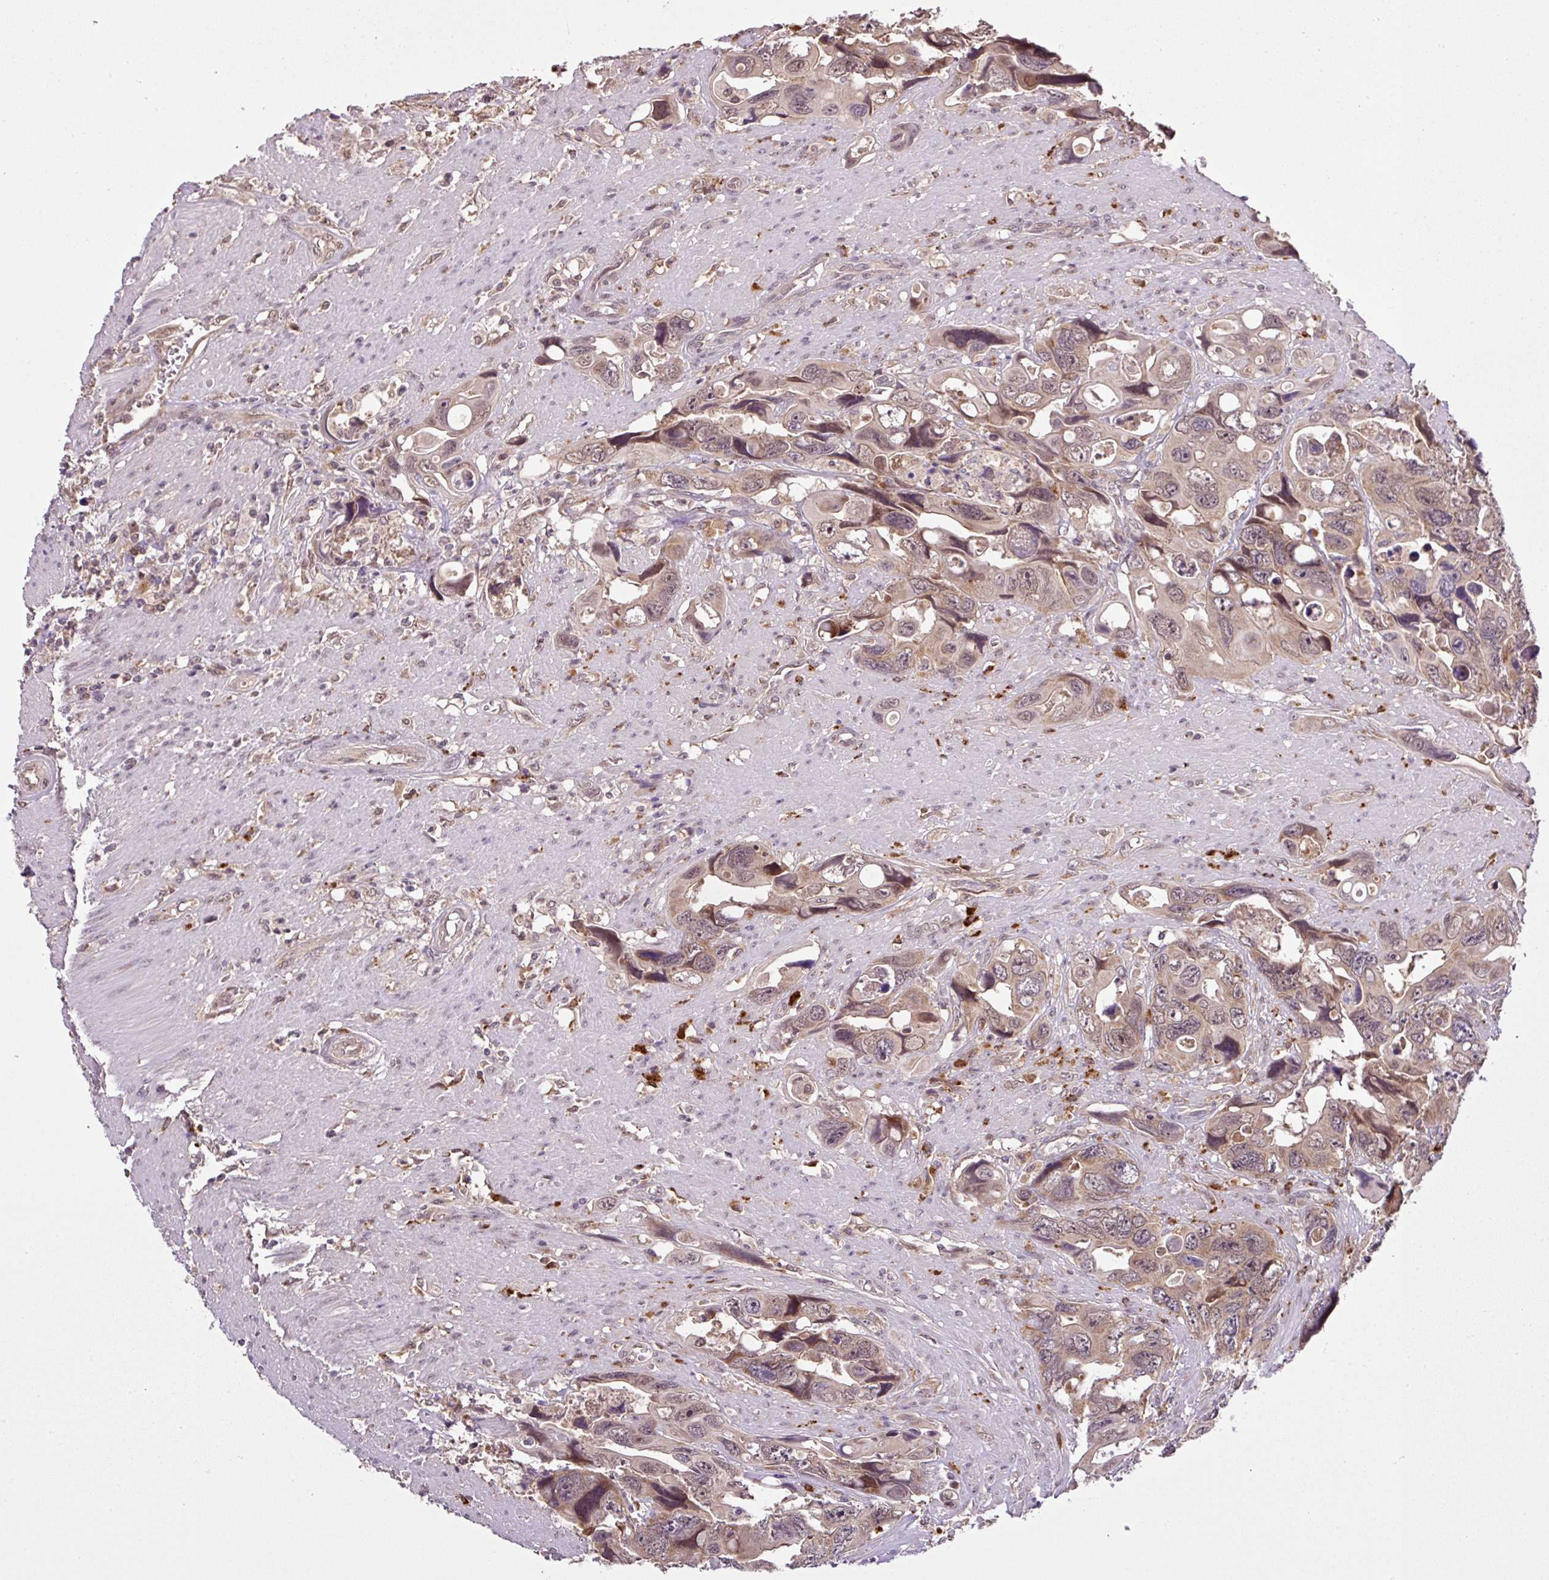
{"staining": {"intensity": "weak", "quantity": ">75%", "location": "cytoplasmic/membranous,nuclear"}, "tissue": "colorectal cancer", "cell_type": "Tumor cells", "image_type": "cancer", "snomed": [{"axis": "morphology", "description": "Adenocarcinoma, NOS"}, {"axis": "topography", "description": "Rectum"}], "caption": "Immunohistochemistry (IHC) of human colorectal adenocarcinoma reveals low levels of weak cytoplasmic/membranous and nuclear expression in about >75% of tumor cells. Immunohistochemistry stains the protein in brown and the nuclei are stained blue.", "gene": "SMCO4", "patient": {"sex": "male", "age": 57}}